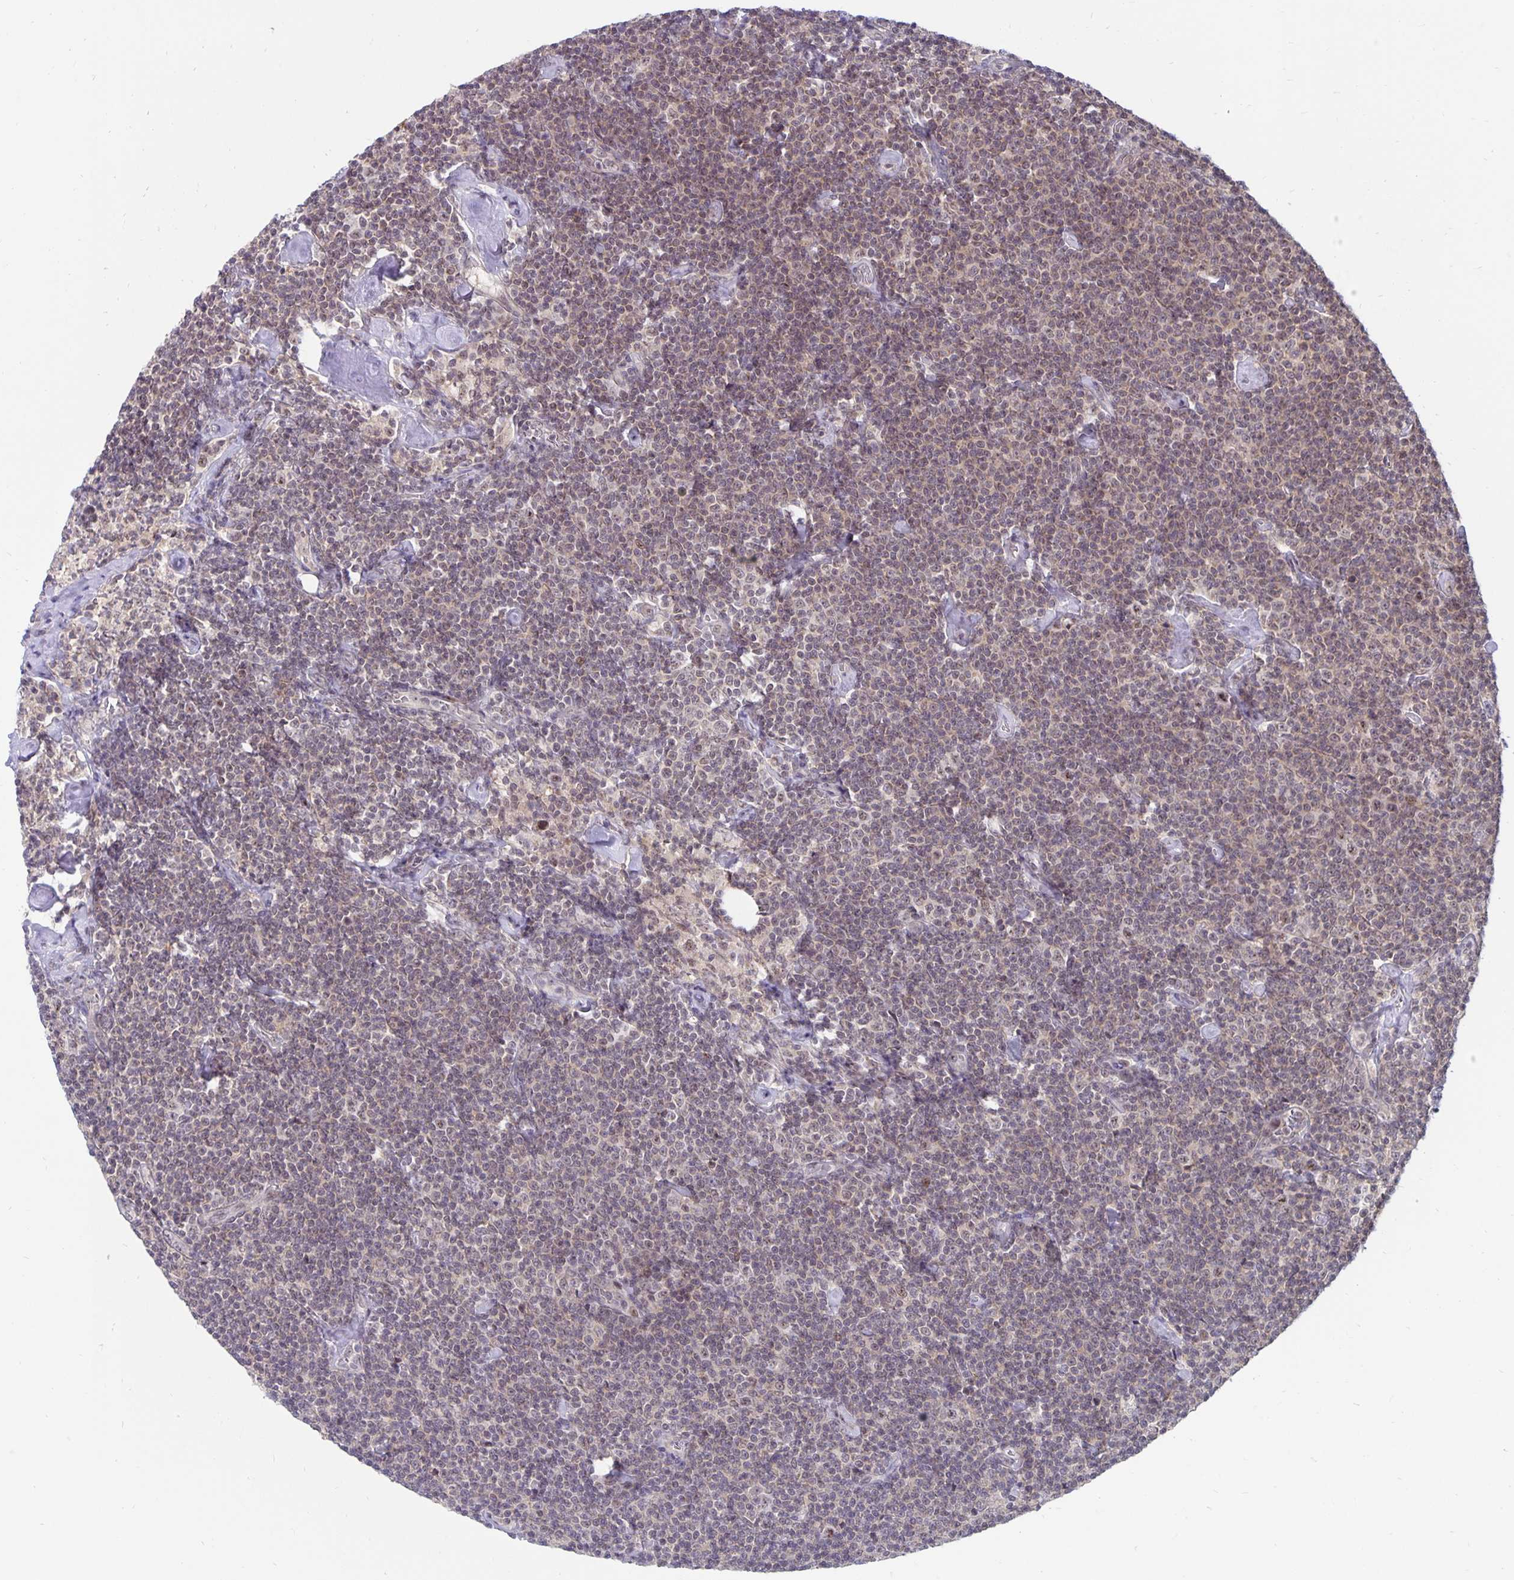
{"staining": {"intensity": "weak", "quantity": "<25%", "location": "cytoplasmic/membranous,nuclear"}, "tissue": "lymphoma", "cell_type": "Tumor cells", "image_type": "cancer", "snomed": [{"axis": "morphology", "description": "Malignant lymphoma, non-Hodgkin's type, Low grade"}, {"axis": "topography", "description": "Lymph node"}], "caption": "Image shows no protein expression in tumor cells of lymphoma tissue. (DAB immunohistochemistry (IHC) visualized using brightfield microscopy, high magnification).", "gene": "EXOC6B", "patient": {"sex": "male", "age": 81}}